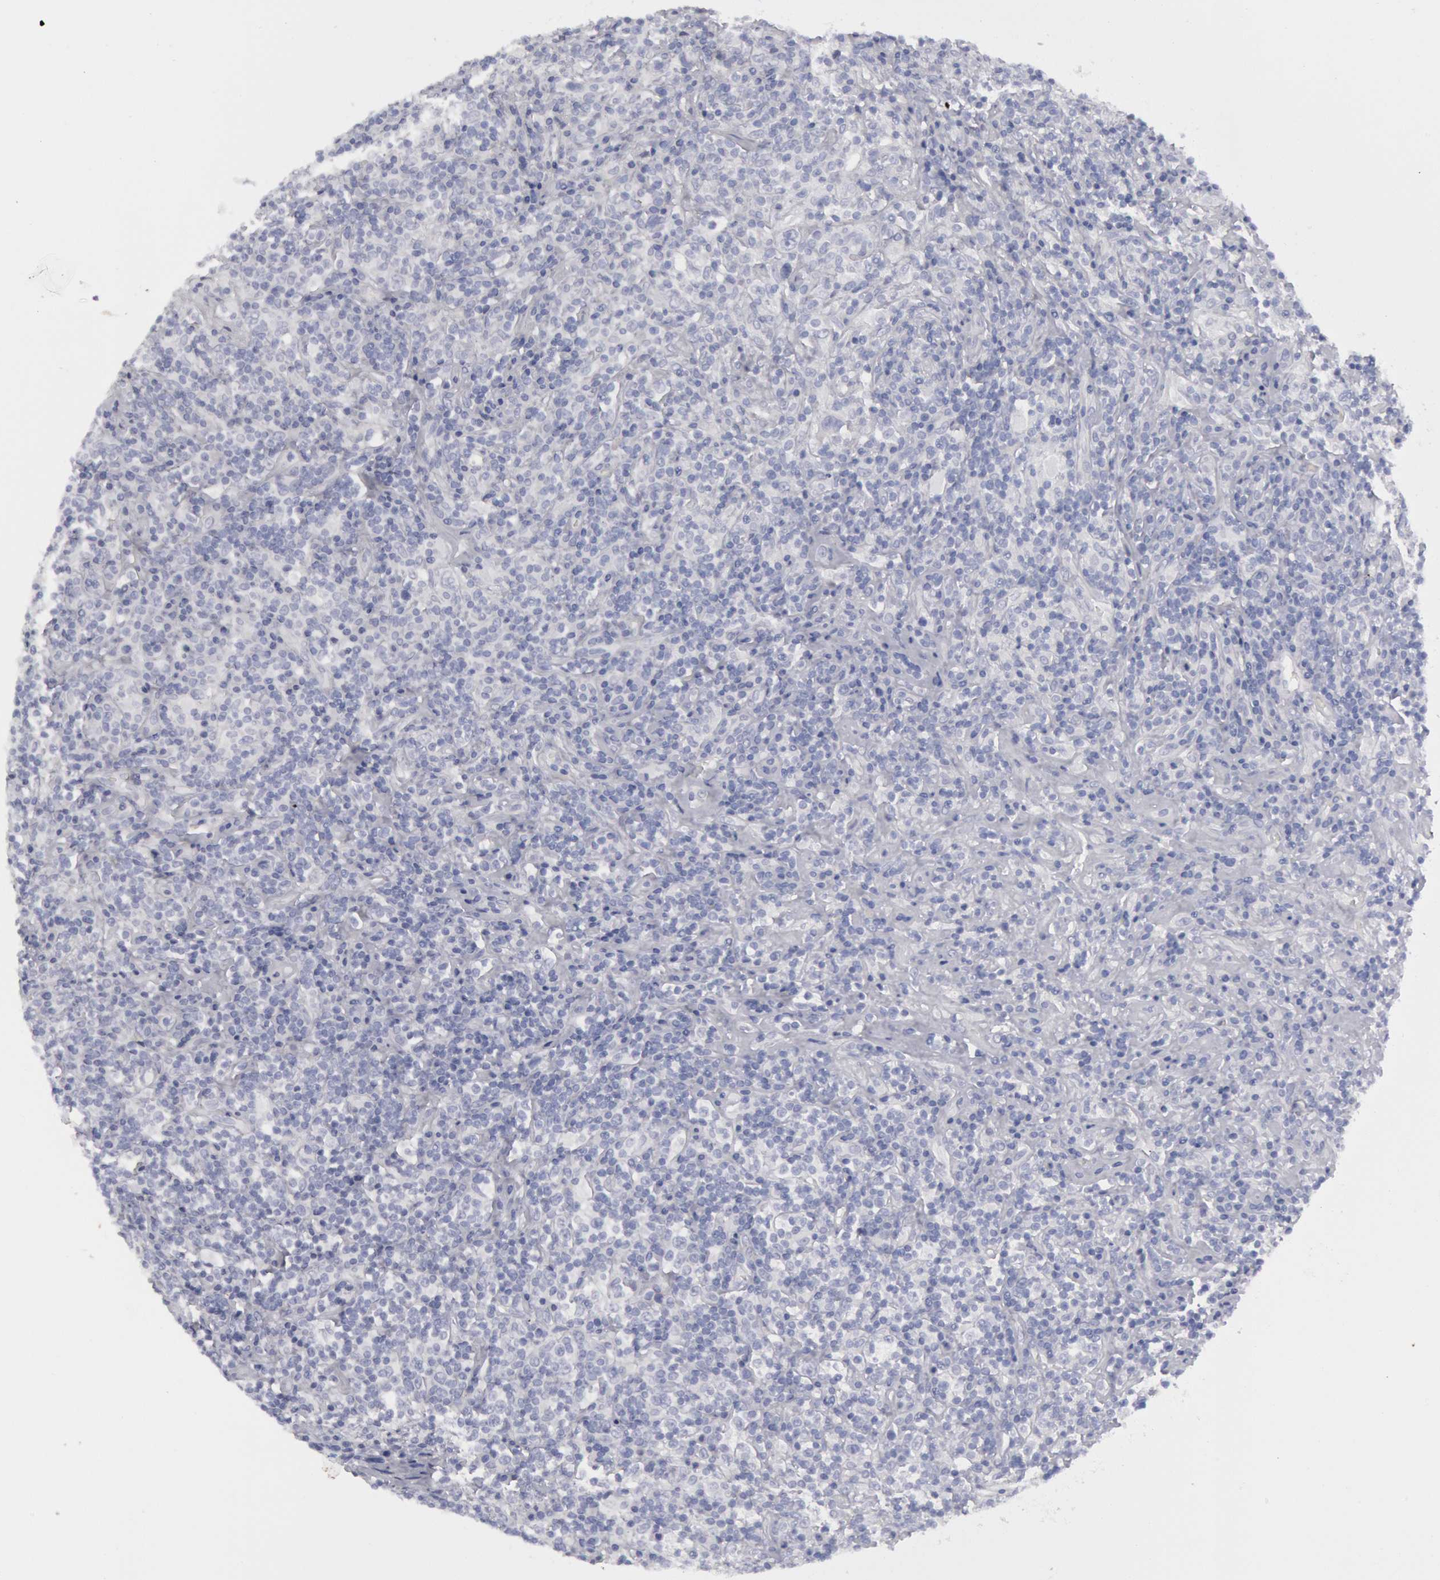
{"staining": {"intensity": "negative", "quantity": "none", "location": "none"}, "tissue": "lymphoma", "cell_type": "Tumor cells", "image_type": "cancer", "snomed": [{"axis": "morphology", "description": "Hodgkin's disease, NOS"}, {"axis": "topography", "description": "Lymph node"}], "caption": "A high-resolution micrograph shows immunohistochemistry staining of lymphoma, which demonstrates no significant positivity in tumor cells. (DAB IHC with hematoxylin counter stain).", "gene": "FHL1", "patient": {"sex": "male", "age": 46}}